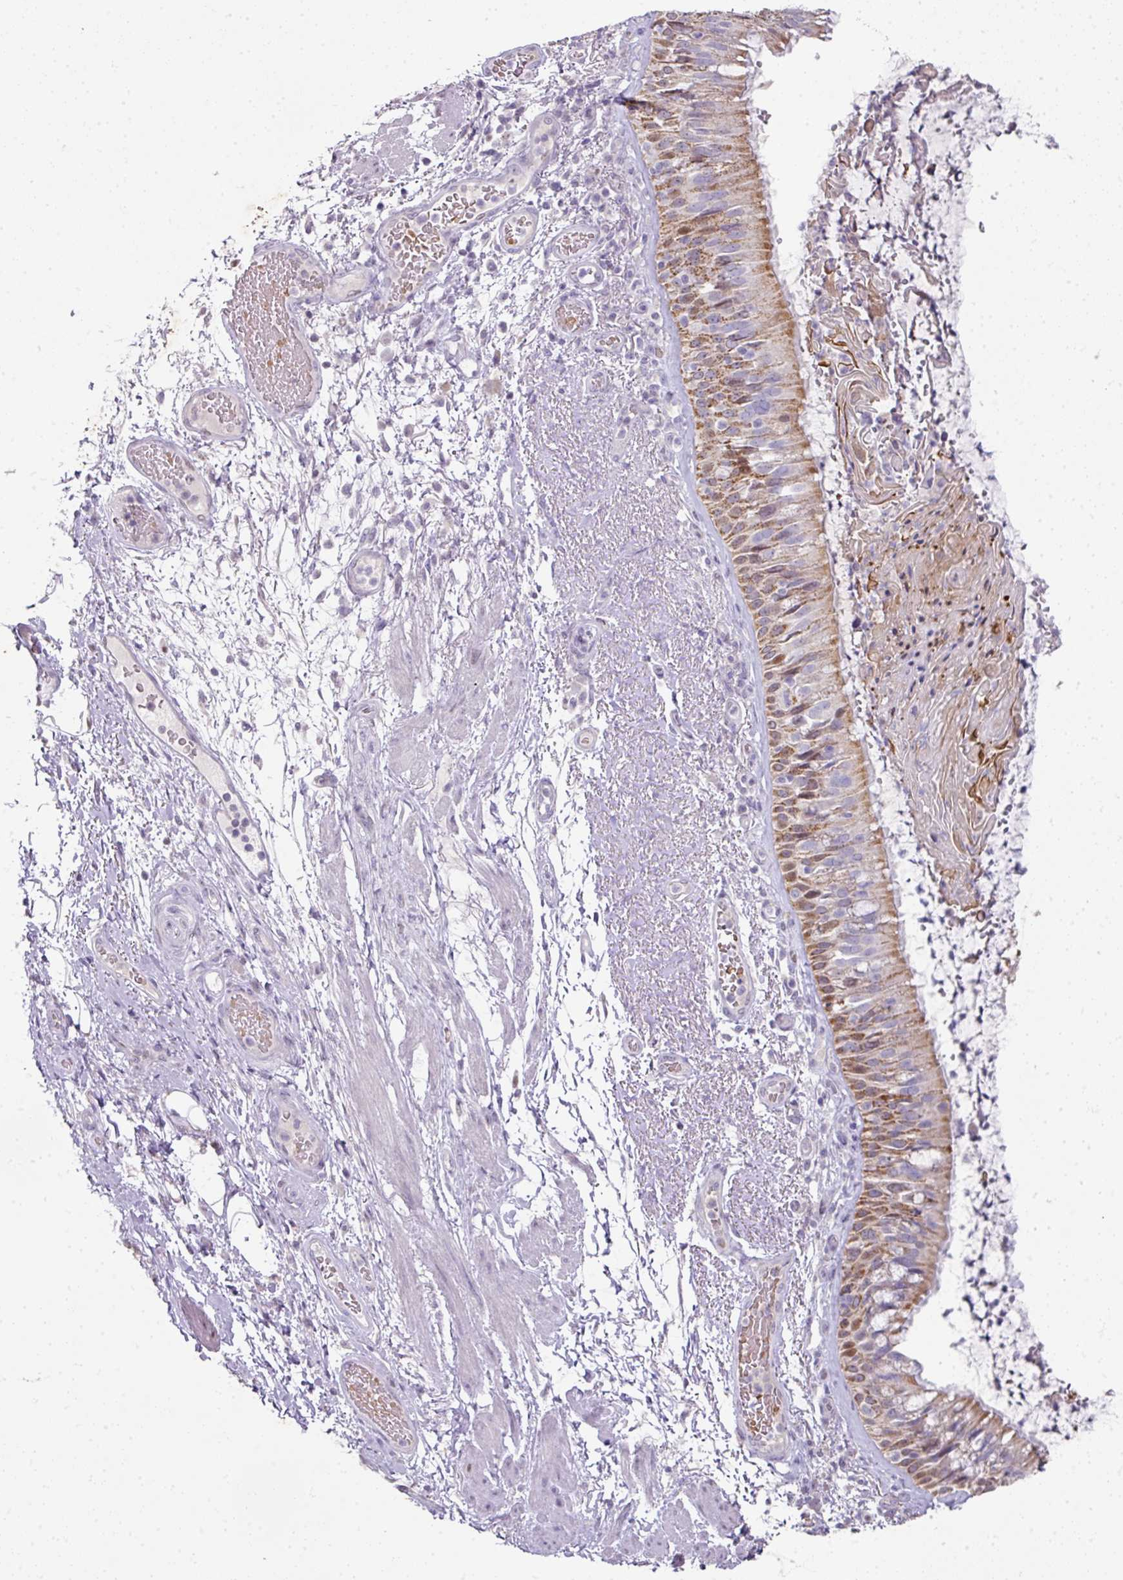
{"staining": {"intensity": "moderate", "quantity": ">75%", "location": "cytoplasmic/membranous"}, "tissue": "bronchus", "cell_type": "Respiratory epithelial cells", "image_type": "normal", "snomed": [{"axis": "morphology", "description": "Normal tissue, NOS"}, {"axis": "topography", "description": "Cartilage tissue"}, {"axis": "topography", "description": "Bronchus"}], "caption": "Bronchus stained with immunohistochemistry (IHC) demonstrates moderate cytoplasmic/membranous positivity in about >75% of respiratory epithelial cells.", "gene": "ANKRD18A", "patient": {"sex": "male", "age": 63}}